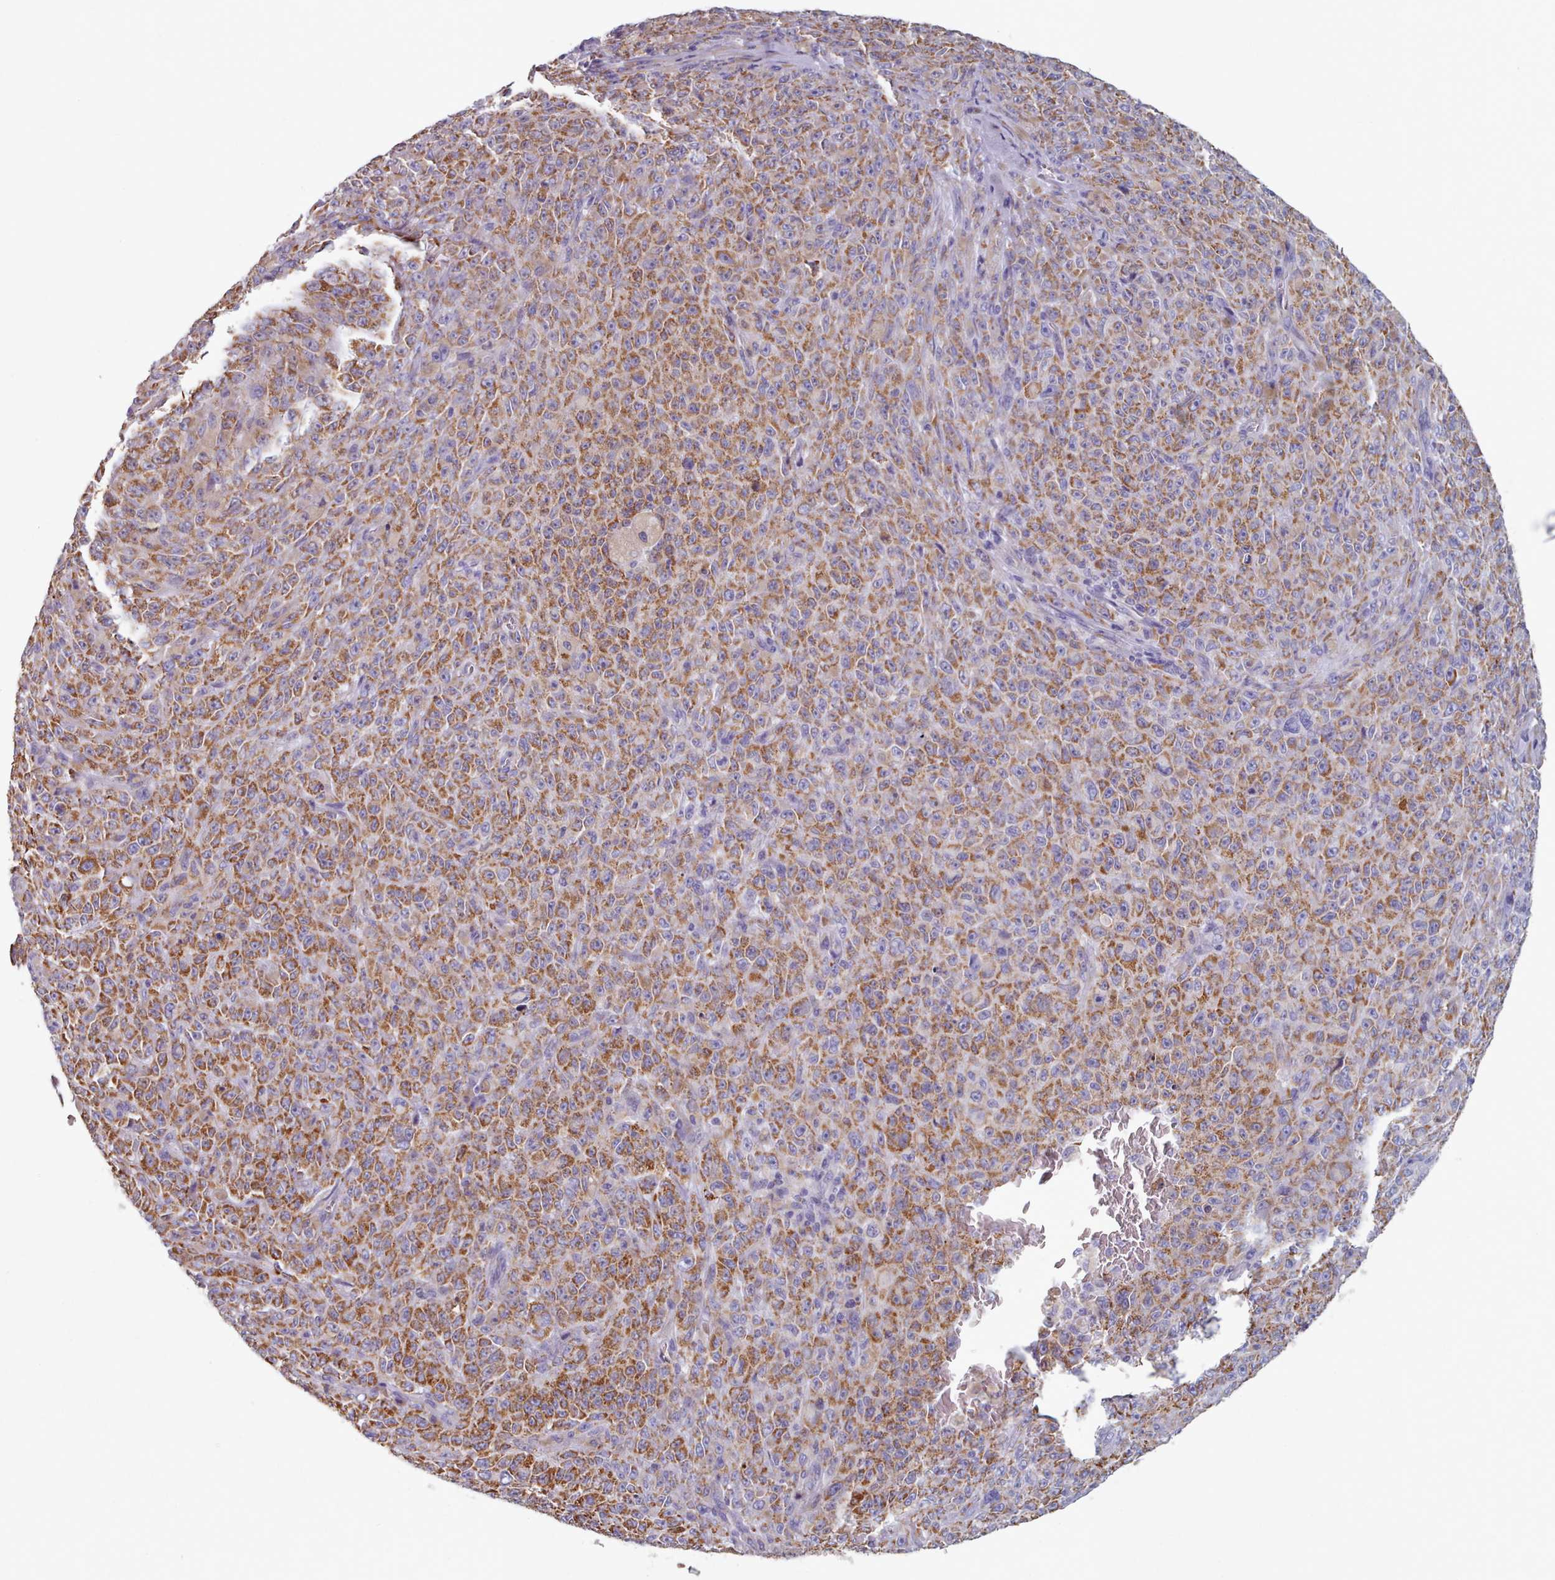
{"staining": {"intensity": "moderate", "quantity": ">75%", "location": "cytoplasmic/membranous"}, "tissue": "melanoma", "cell_type": "Tumor cells", "image_type": "cancer", "snomed": [{"axis": "morphology", "description": "Malignant melanoma, NOS"}, {"axis": "topography", "description": "Skin"}], "caption": "Immunohistochemistry (IHC) (DAB (3,3'-diaminobenzidine)) staining of human melanoma displays moderate cytoplasmic/membranous protein staining in about >75% of tumor cells. The staining was performed using DAB, with brown indicating positive protein expression. Nuclei are stained blue with hematoxylin.", "gene": "HAO1", "patient": {"sex": "female", "age": 82}}